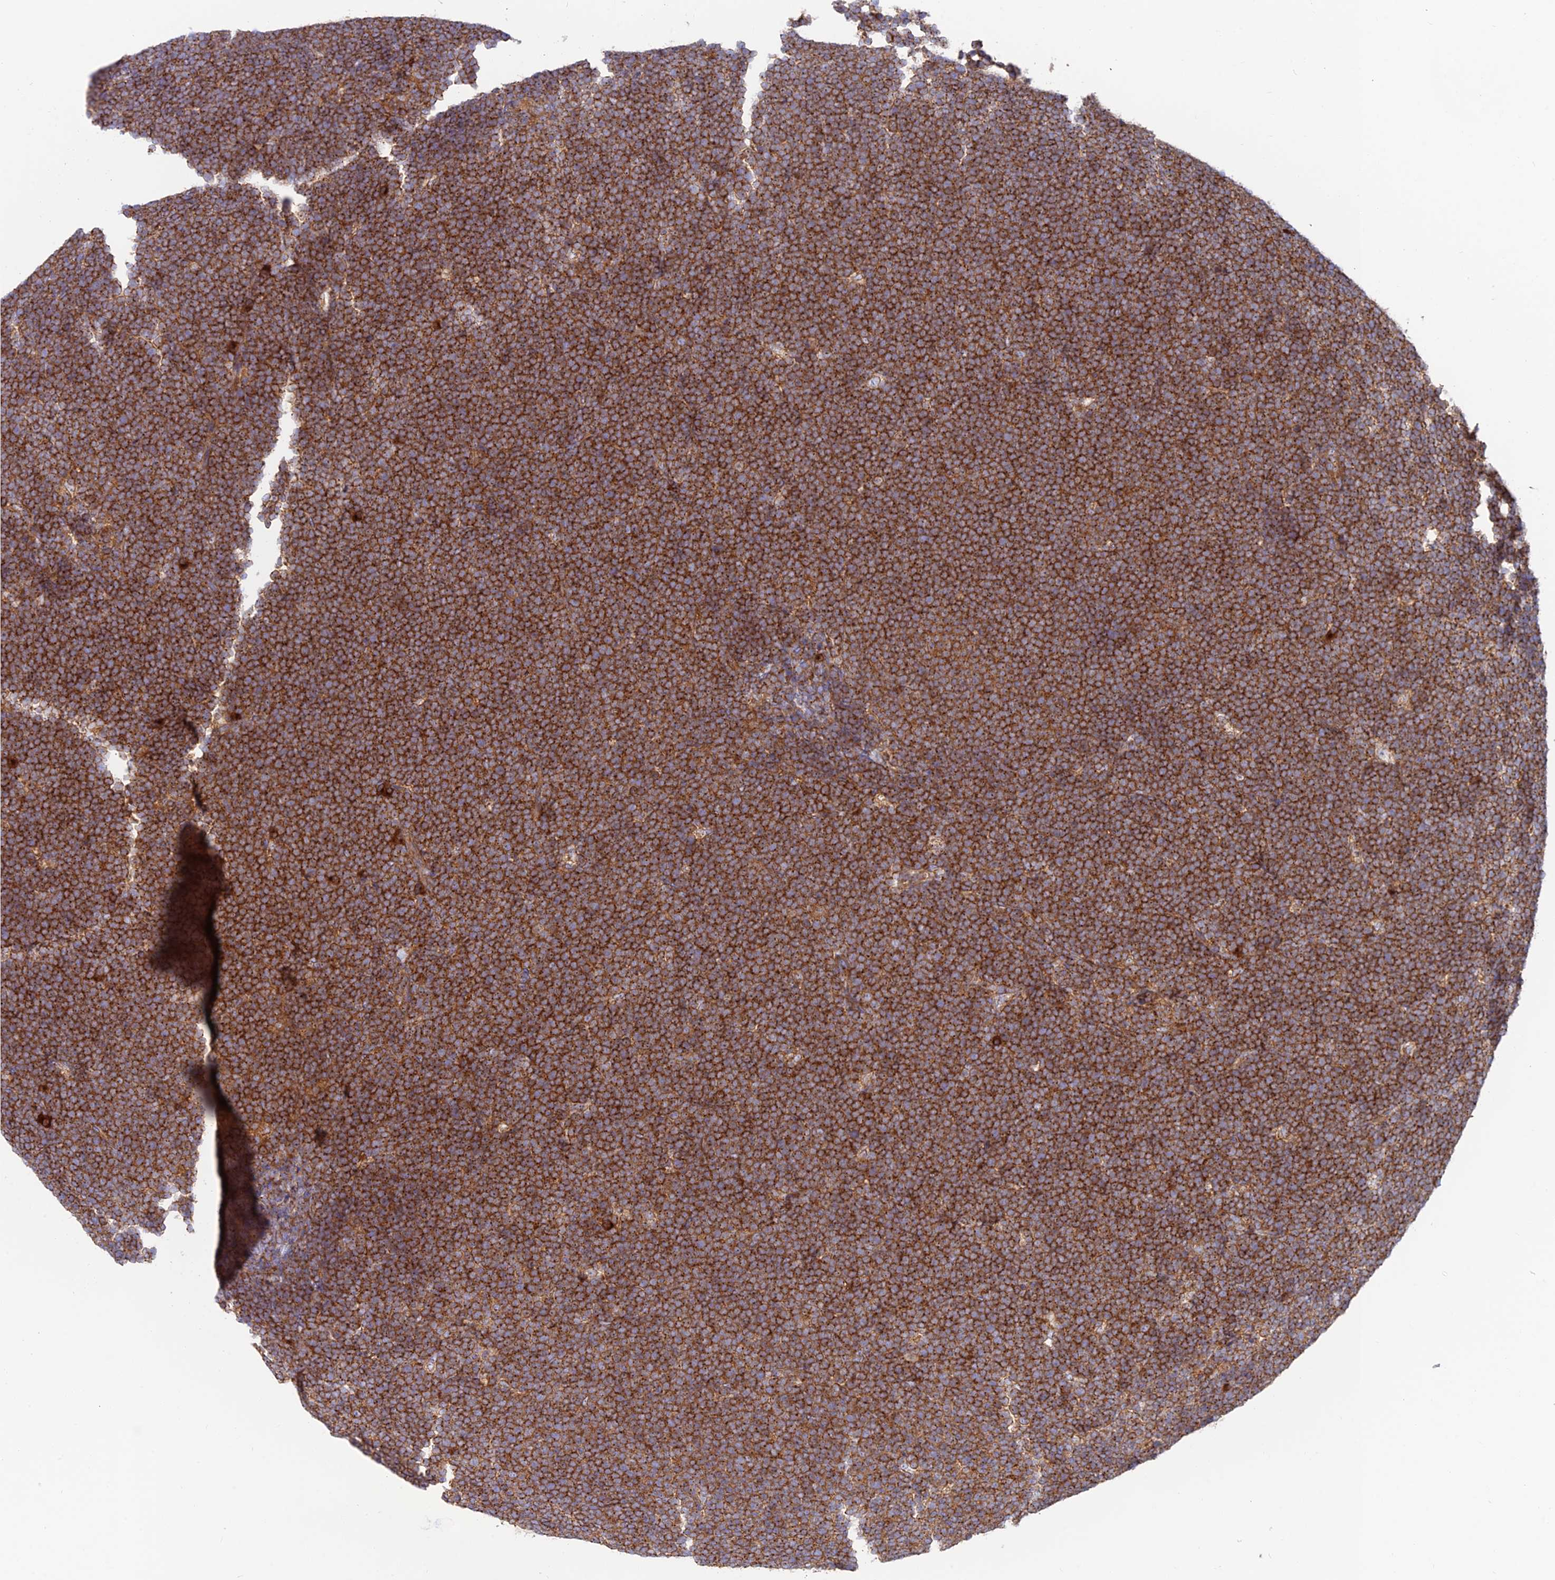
{"staining": {"intensity": "strong", "quantity": ">75%", "location": "cytoplasmic/membranous"}, "tissue": "lymphoma", "cell_type": "Tumor cells", "image_type": "cancer", "snomed": [{"axis": "morphology", "description": "Malignant lymphoma, non-Hodgkin's type, High grade"}, {"axis": "topography", "description": "Lymph node"}], "caption": "This micrograph demonstrates immunohistochemistry staining of lymphoma, with high strong cytoplasmic/membranous expression in approximately >75% of tumor cells.", "gene": "GOLGA3", "patient": {"sex": "male", "age": 13}}